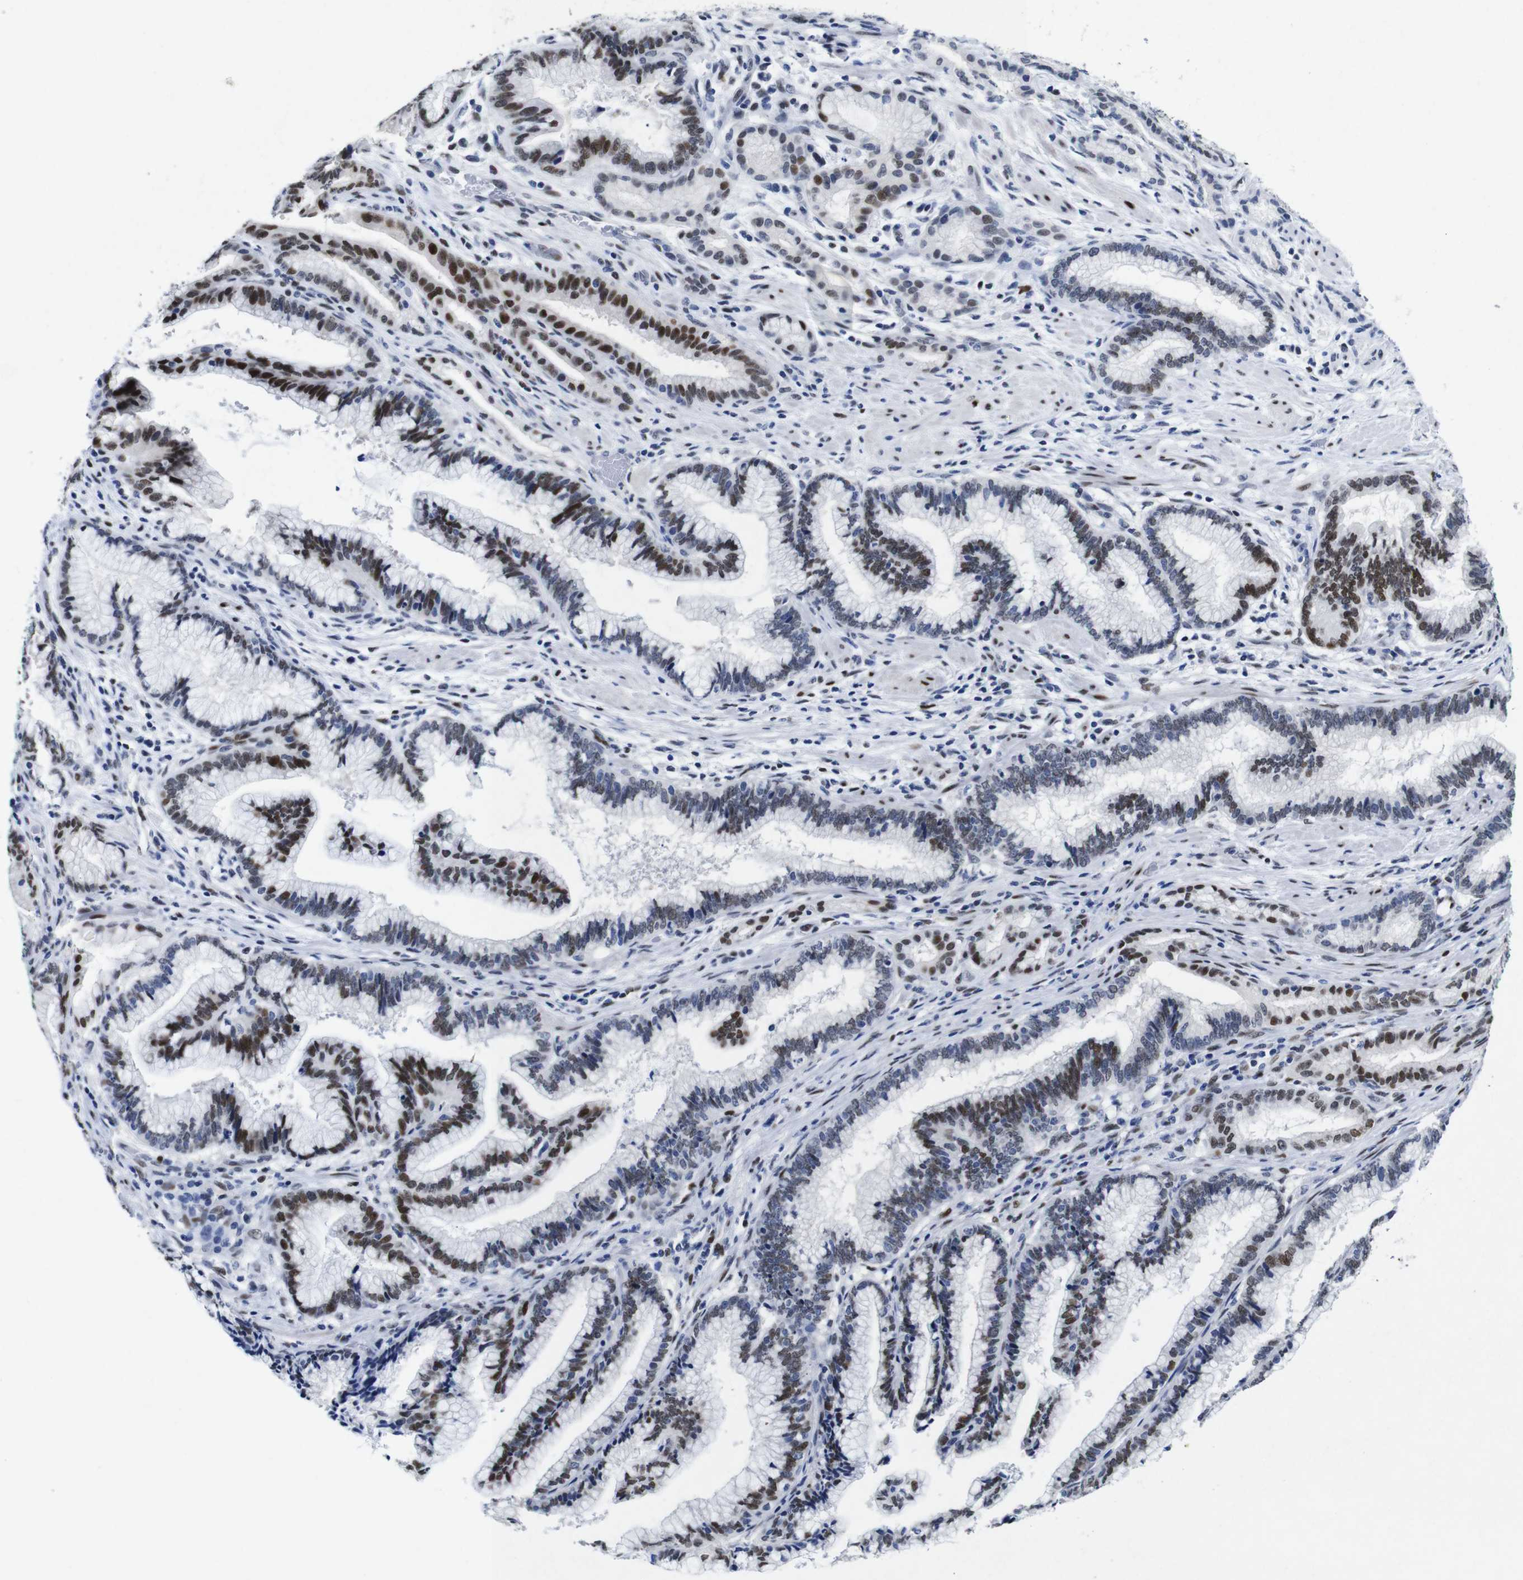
{"staining": {"intensity": "strong", "quantity": "25%-75%", "location": "nuclear"}, "tissue": "pancreatic cancer", "cell_type": "Tumor cells", "image_type": "cancer", "snomed": [{"axis": "morphology", "description": "Adenocarcinoma, NOS"}, {"axis": "topography", "description": "Pancreas"}], "caption": "Immunohistochemical staining of pancreatic adenocarcinoma shows high levels of strong nuclear expression in approximately 25%-75% of tumor cells.", "gene": "FOSL2", "patient": {"sex": "female", "age": 64}}